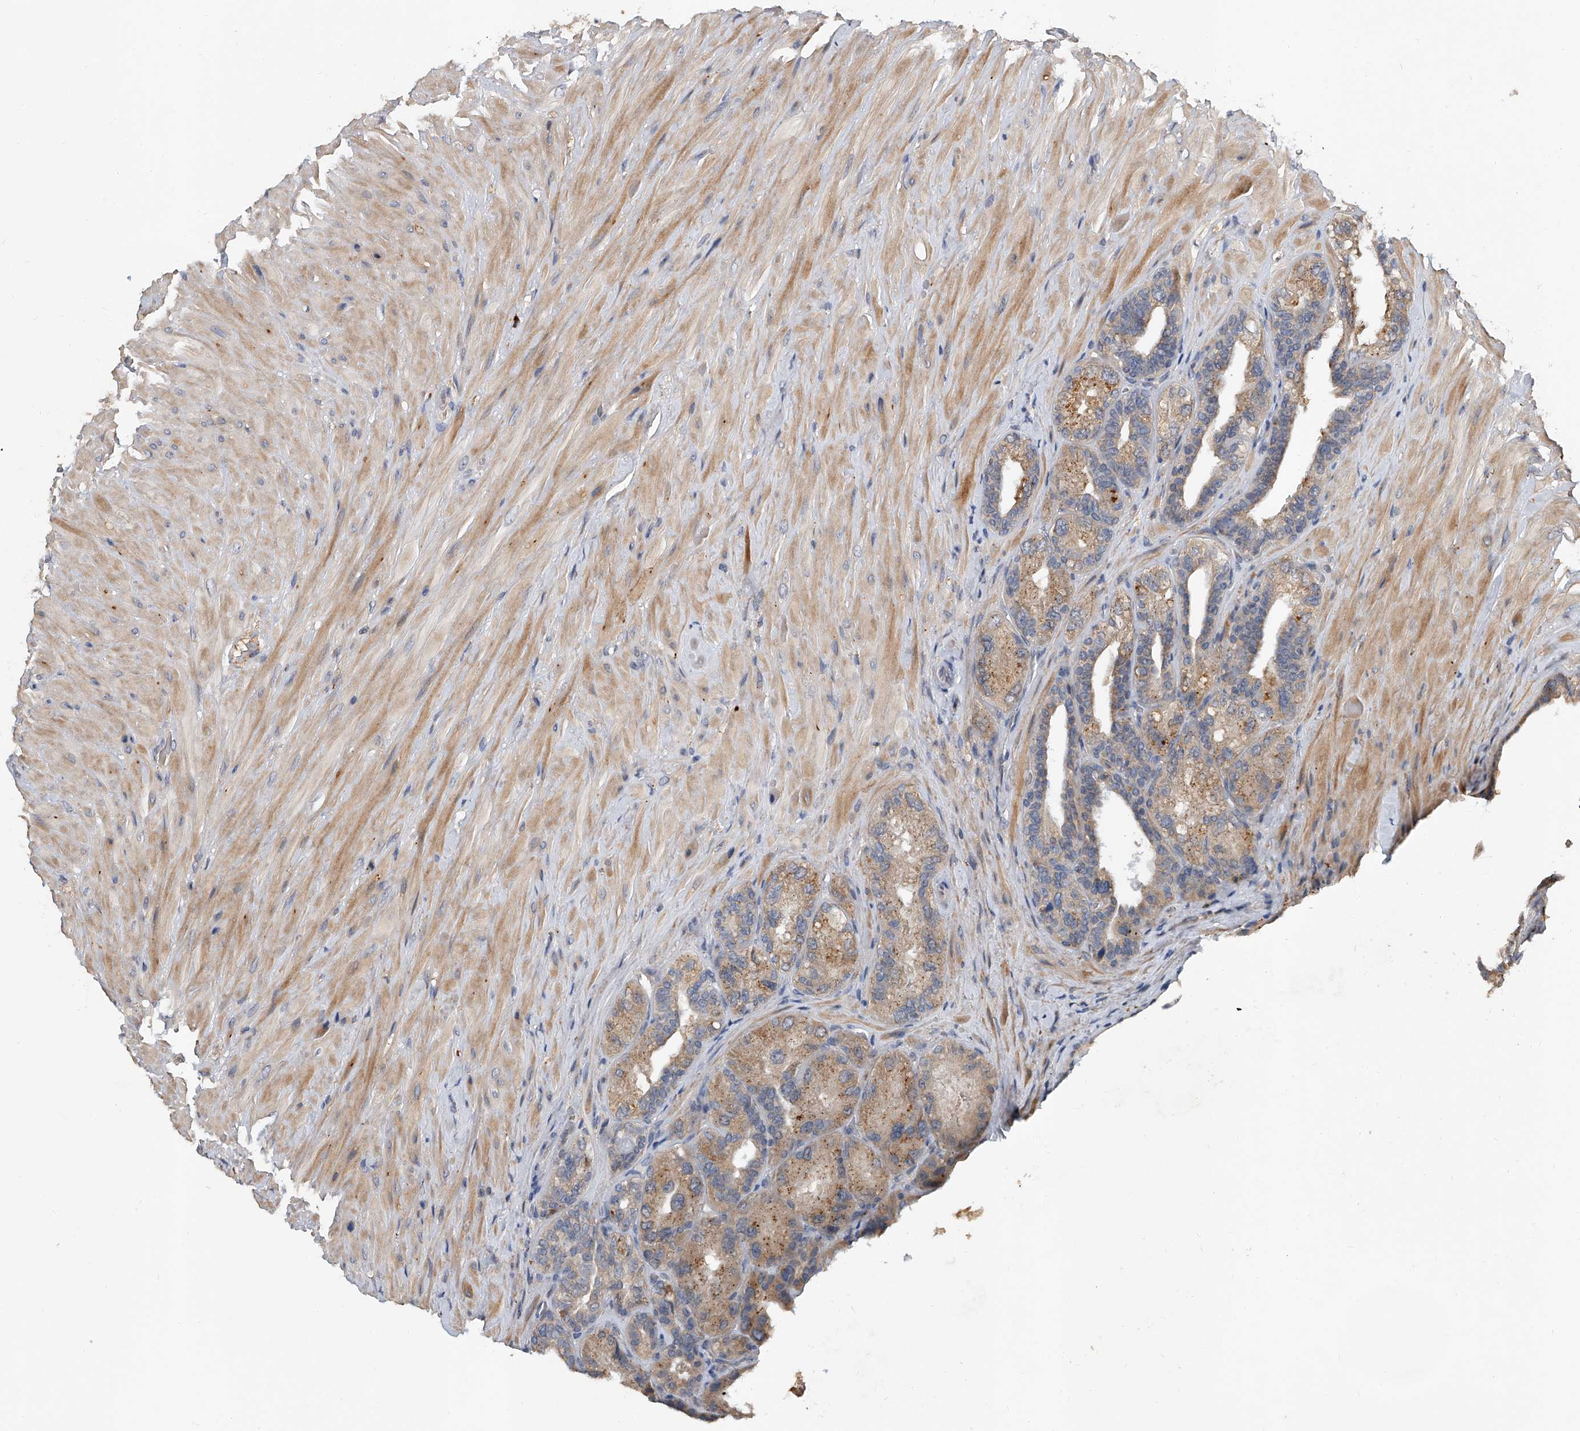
{"staining": {"intensity": "moderate", "quantity": ">75%", "location": "cytoplasmic/membranous"}, "tissue": "seminal vesicle", "cell_type": "Glandular cells", "image_type": "normal", "snomed": [{"axis": "morphology", "description": "Normal tissue, NOS"}, {"axis": "topography", "description": "Prostate"}, {"axis": "topography", "description": "Seminal veicle"}], "caption": "Protein staining of unremarkable seminal vesicle reveals moderate cytoplasmic/membranous staining in approximately >75% of glandular cells.", "gene": "JAG2", "patient": {"sex": "male", "age": 67}}